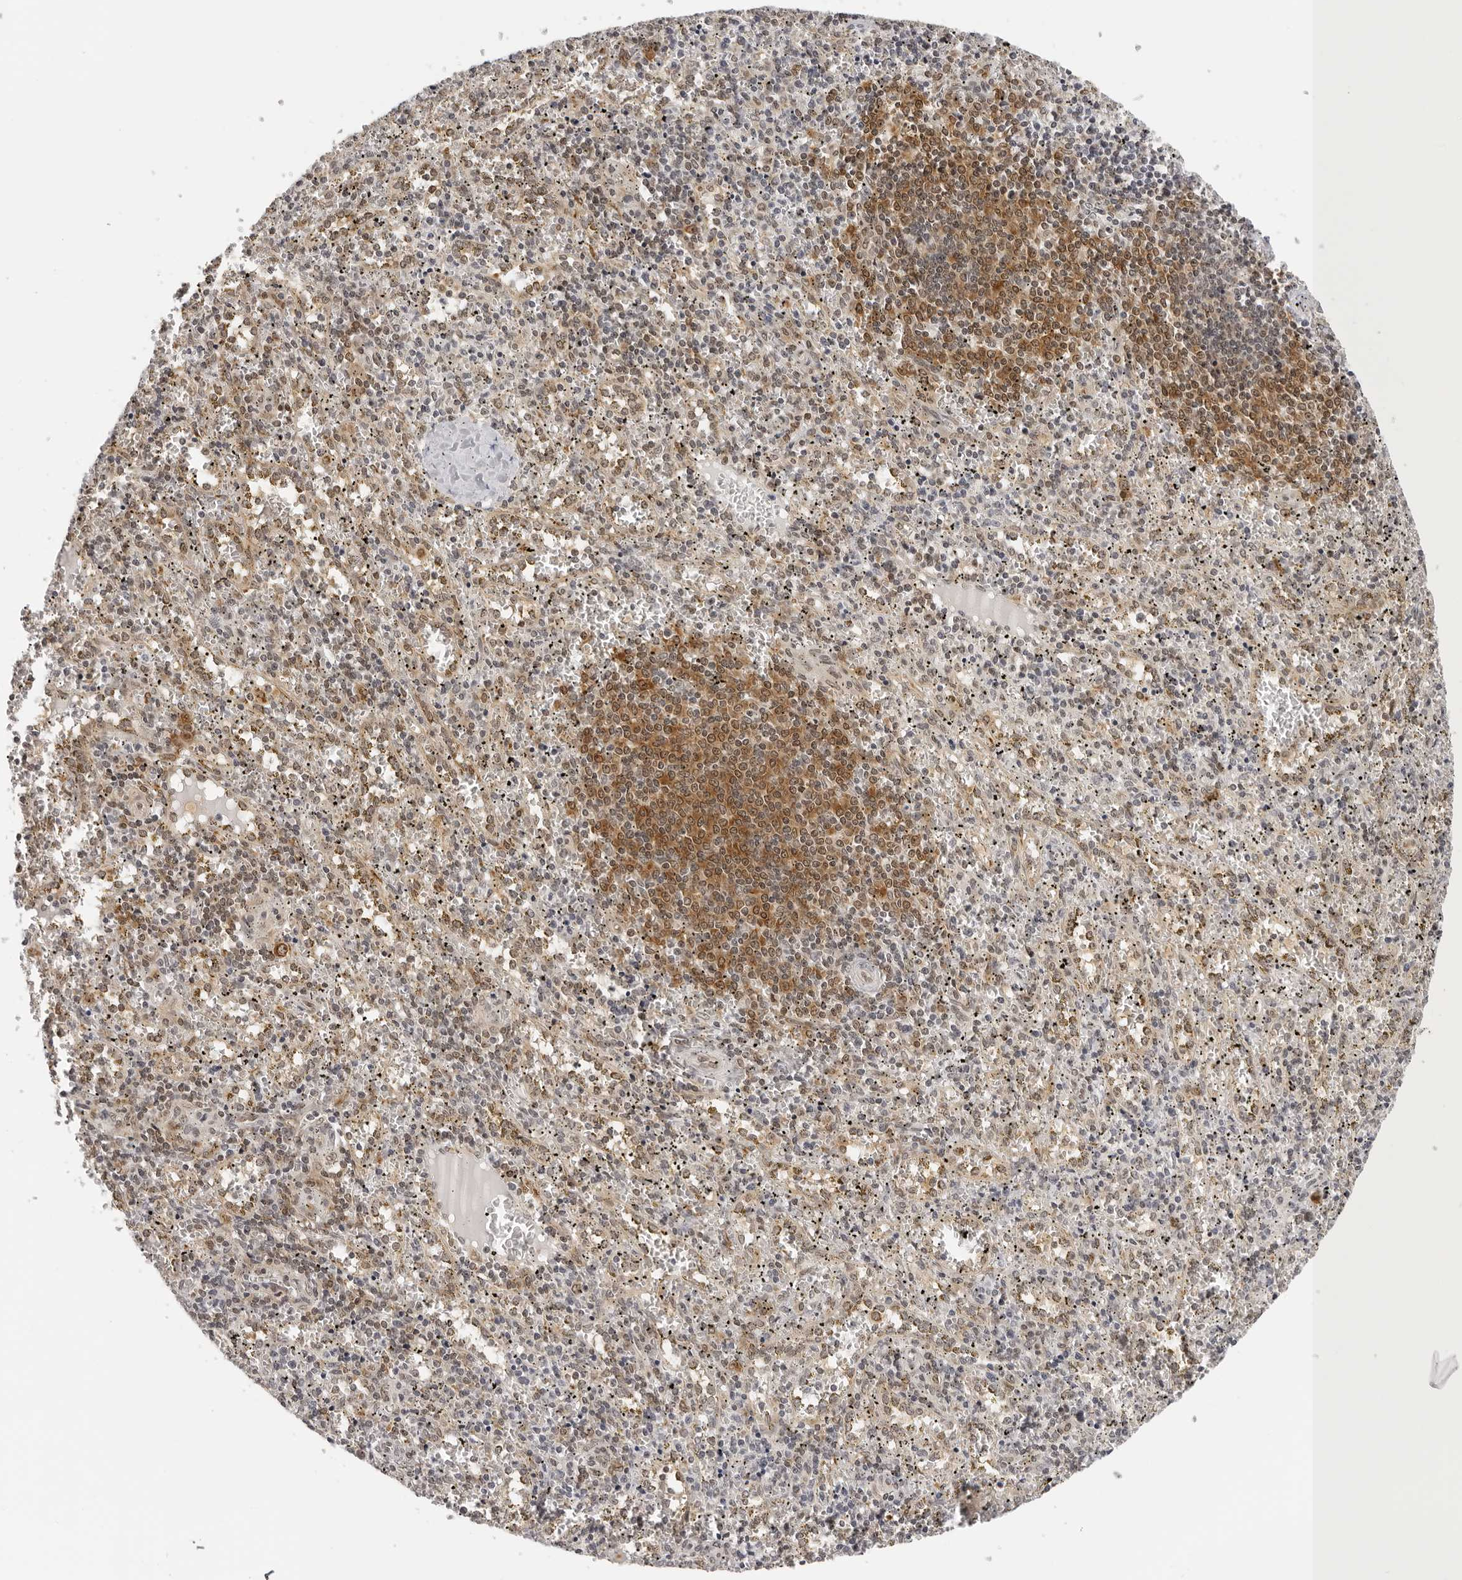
{"staining": {"intensity": "weak", "quantity": "<25%", "location": "cytoplasmic/membranous"}, "tissue": "spleen", "cell_type": "Cells in red pulp", "image_type": "normal", "snomed": [{"axis": "morphology", "description": "Normal tissue, NOS"}, {"axis": "topography", "description": "Spleen"}], "caption": "Immunohistochemistry (IHC) image of unremarkable human spleen stained for a protein (brown), which reveals no expression in cells in red pulp.", "gene": "WDR77", "patient": {"sex": "male", "age": 11}}